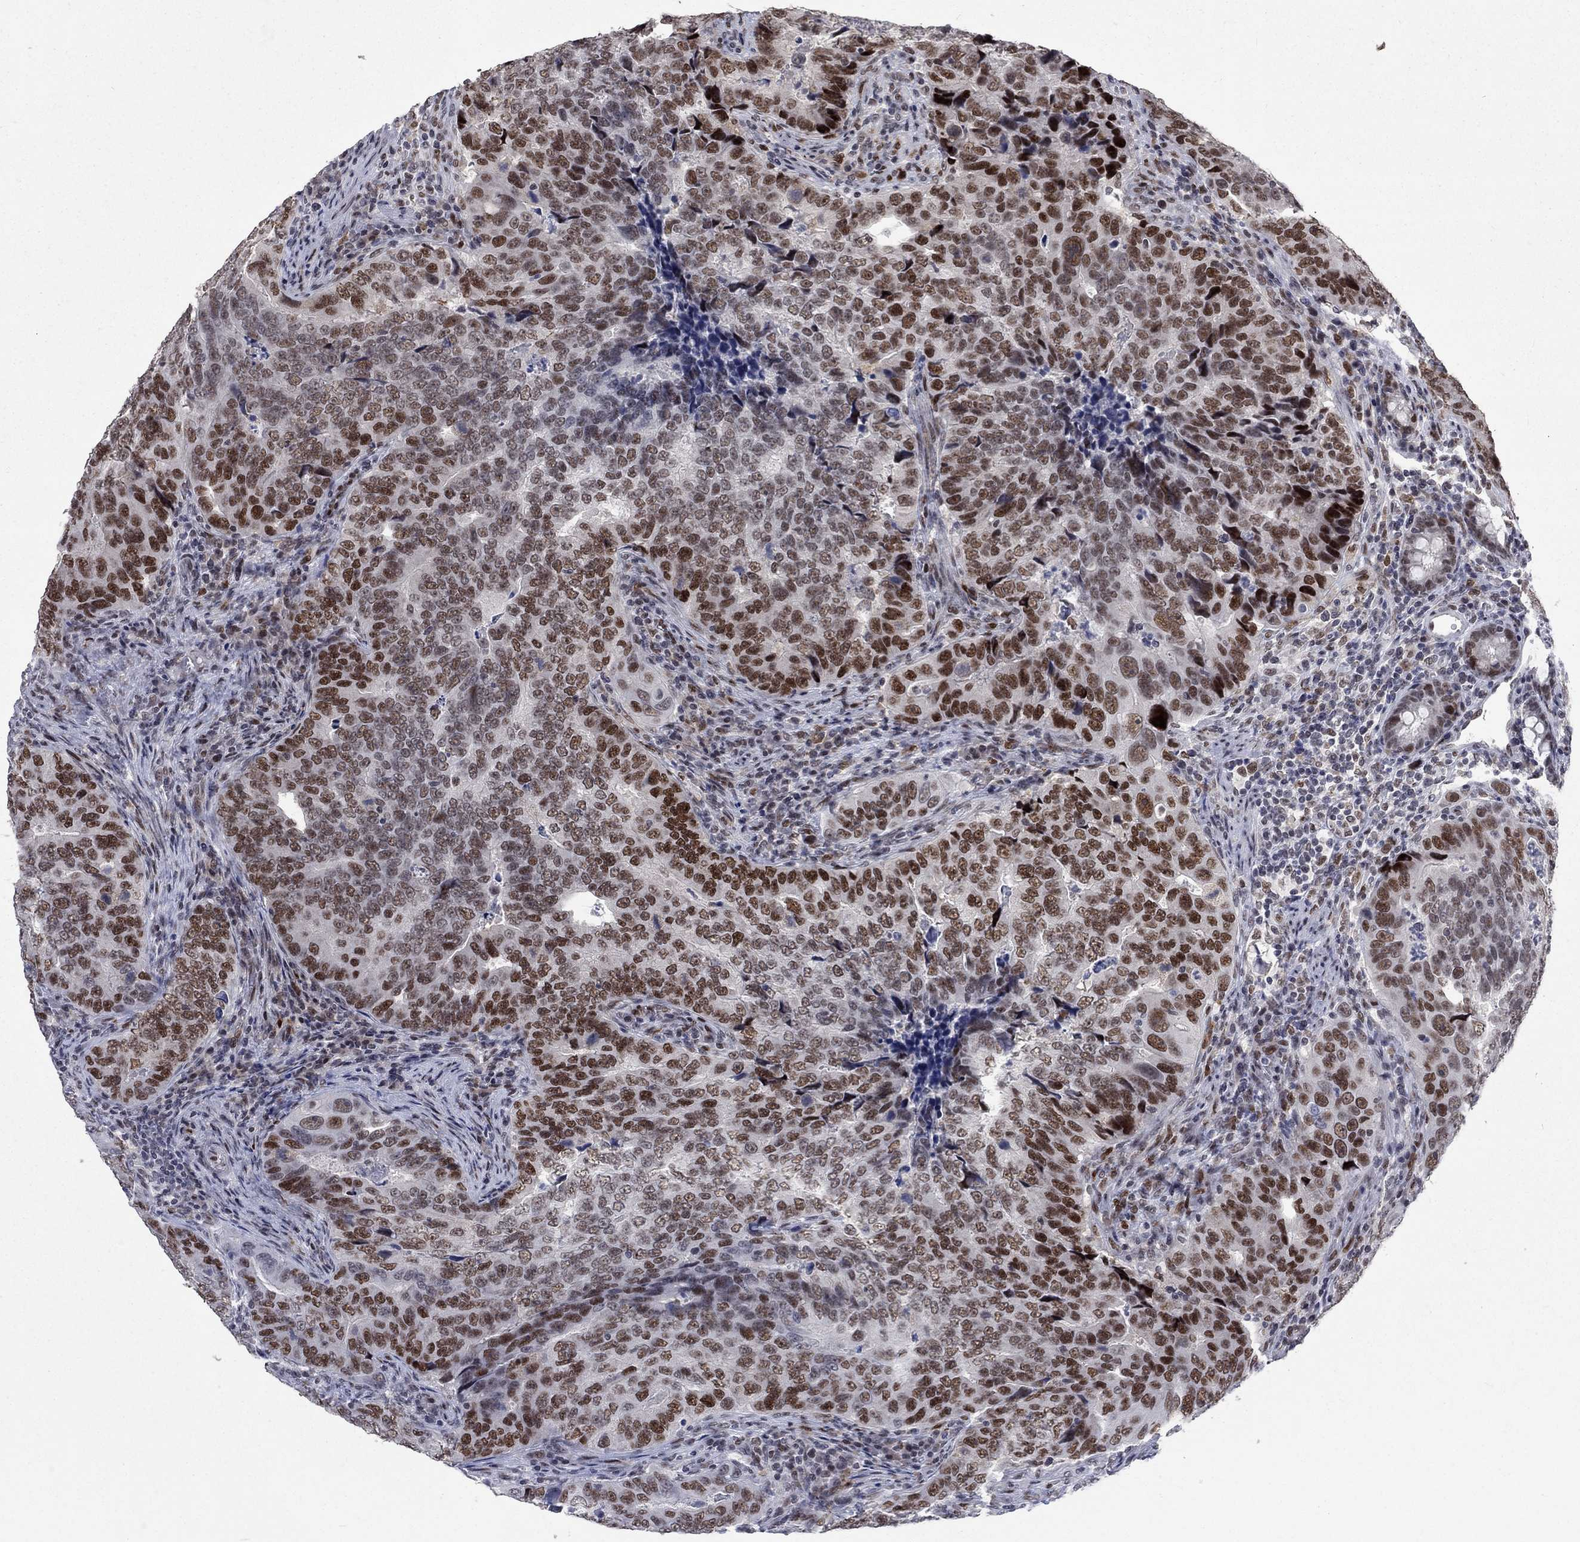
{"staining": {"intensity": "strong", "quantity": "25%-75%", "location": "nuclear"}, "tissue": "colorectal cancer", "cell_type": "Tumor cells", "image_type": "cancer", "snomed": [{"axis": "morphology", "description": "Adenocarcinoma, NOS"}, {"axis": "topography", "description": "Colon"}], "caption": "Protein expression analysis of human colorectal cancer reveals strong nuclear positivity in approximately 25%-75% of tumor cells.", "gene": "HCFC1", "patient": {"sex": "female", "age": 72}}